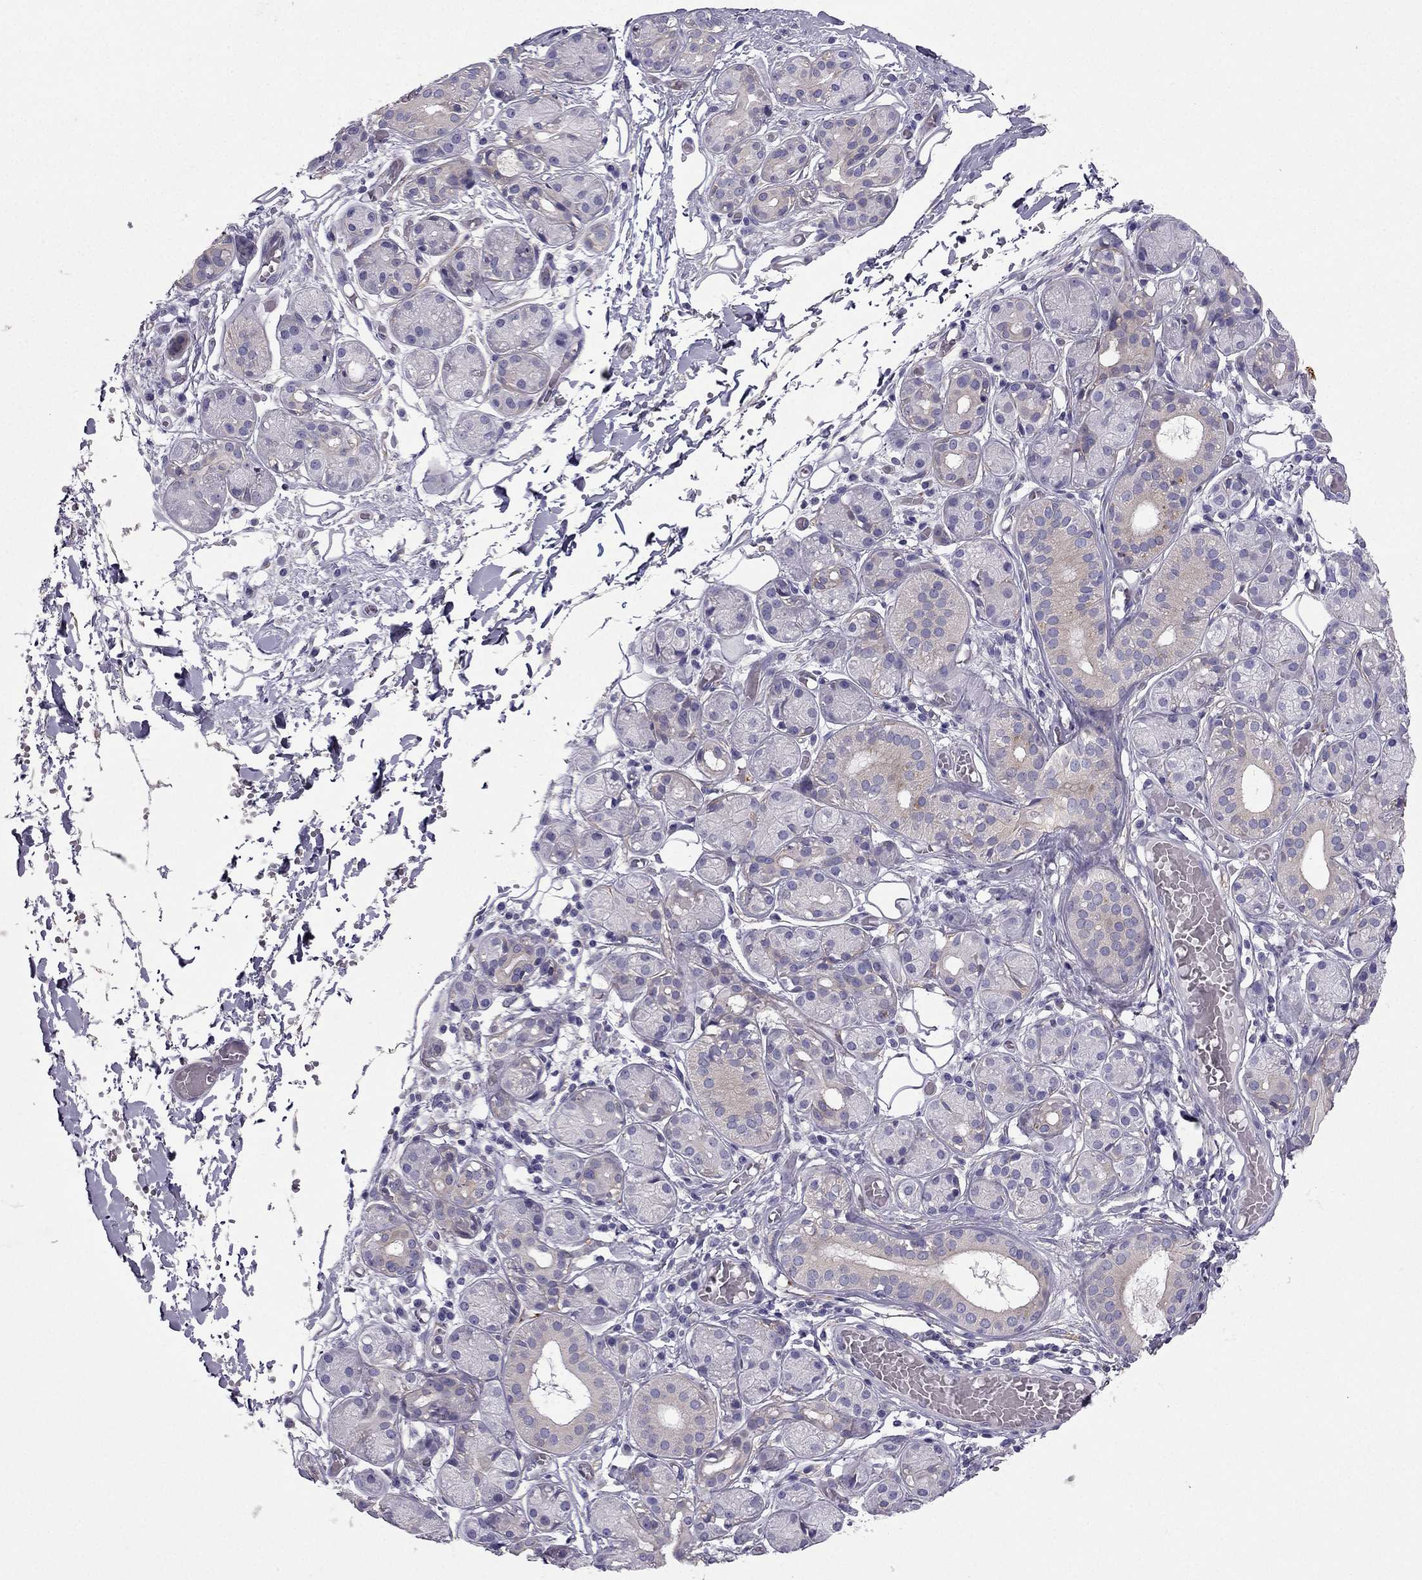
{"staining": {"intensity": "negative", "quantity": "none", "location": "none"}, "tissue": "salivary gland", "cell_type": "Glandular cells", "image_type": "normal", "snomed": [{"axis": "morphology", "description": "Normal tissue, NOS"}, {"axis": "topography", "description": "Salivary gland"}, {"axis": "topography", "description": "Peripheral nerve tissue"}], "caption": "The photomicrograph exhibits no staining of glandular cells in normal salivary gland.", "gene": "SYT5", "patient": {"sex": "male", "age": 71}}